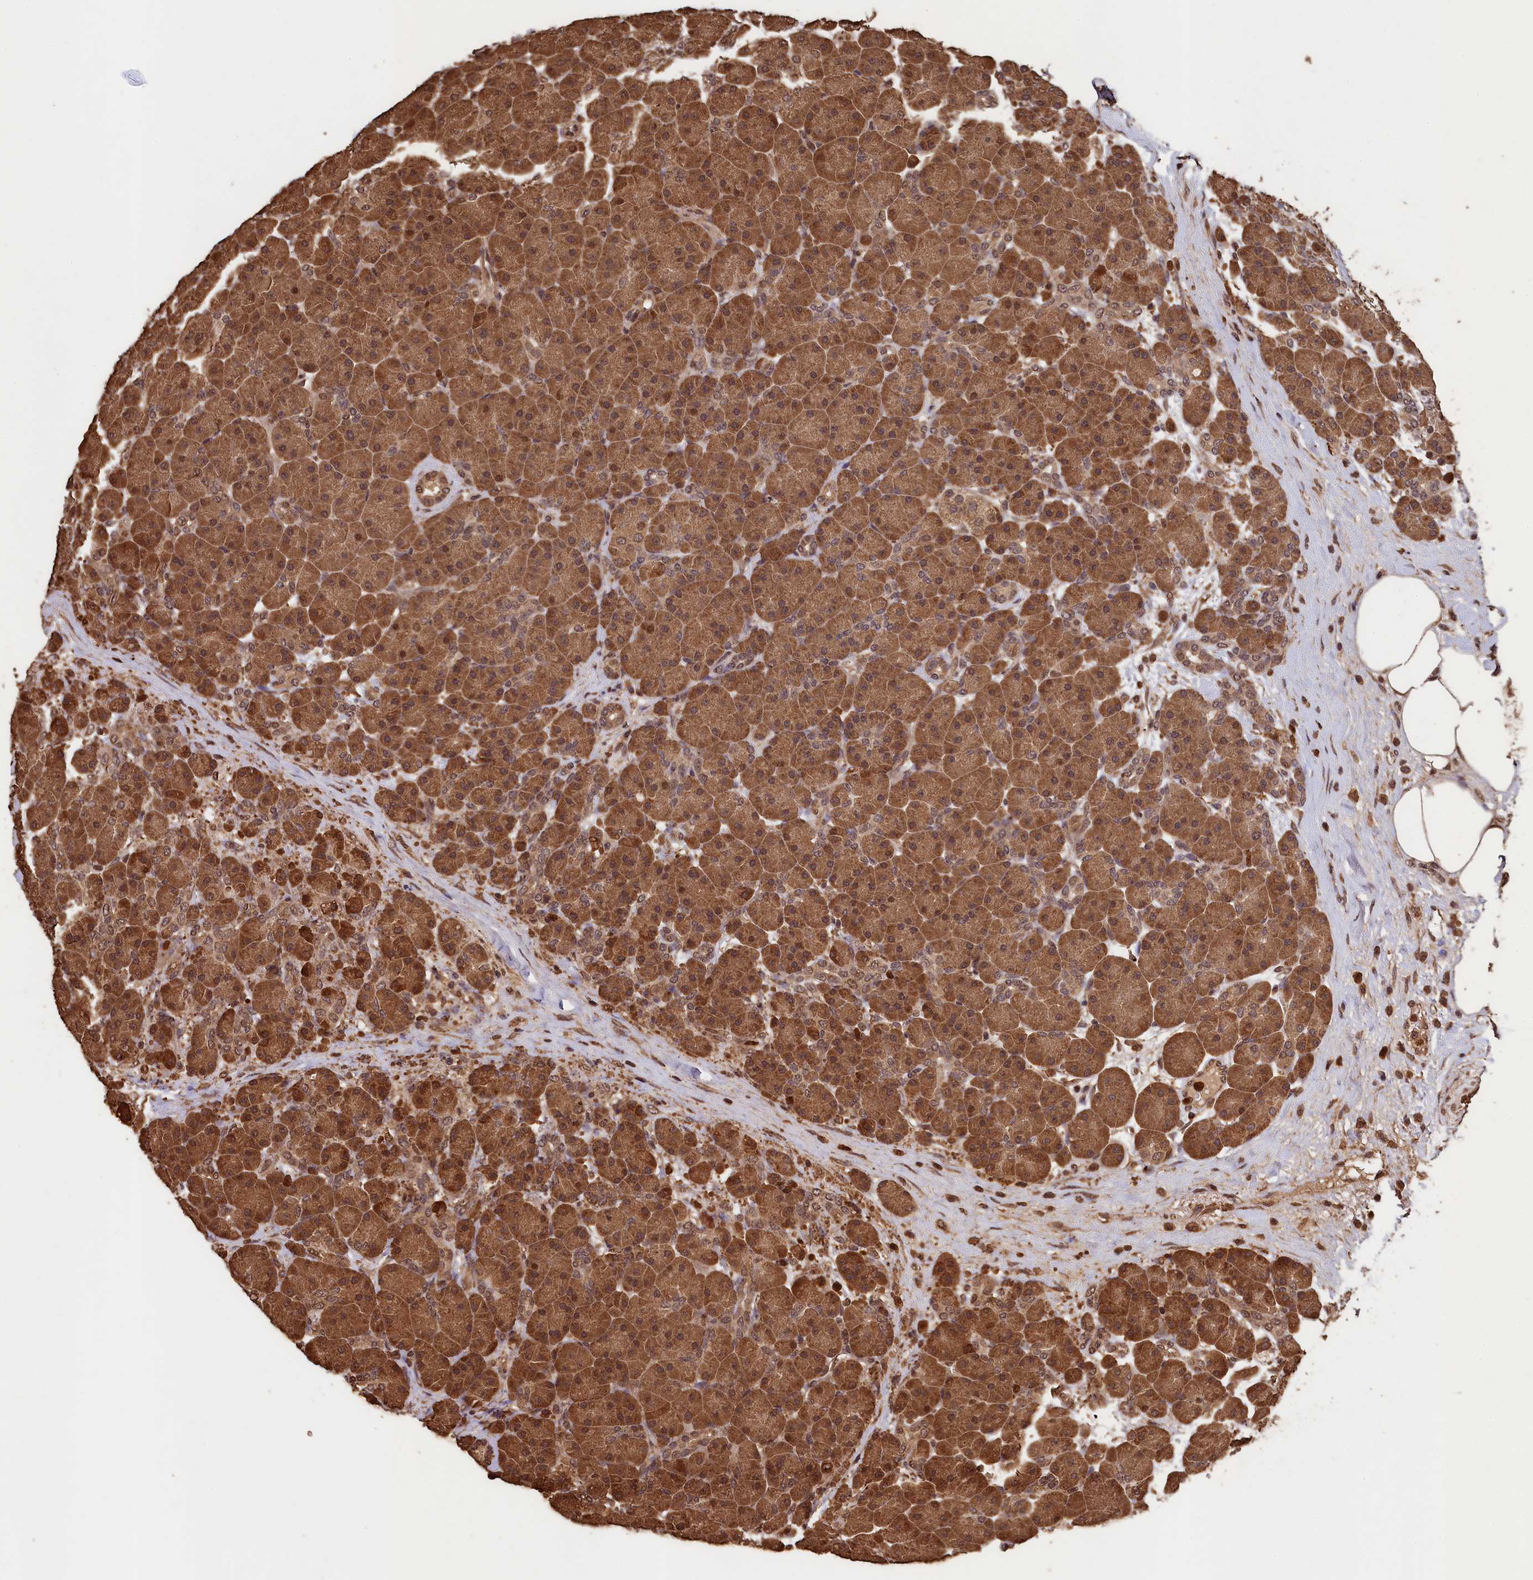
{"staining": {"intensity": "moderate", "quantity": ">75%", "location": "cytoplasmic/membranous,nuclear"}, "tissue": "pancreas", "cell_type": "Exocrine glandular cells", "image_type": "normal", "snomed": [{"axis": "morphology", "description": "Normal tissue, NOS"}, {"axis": "topography", "description": "Pancreas"}], "caption": "Moderate cytoplasmic/membranous,nuclear positivity is seen in about >75% of exocrine glandular cells in benign pancreas. (IHC, brightfield microscopy, high magnification).", "gene": "CEP57L1", "patient": {"sex": "male", "age": 66}}